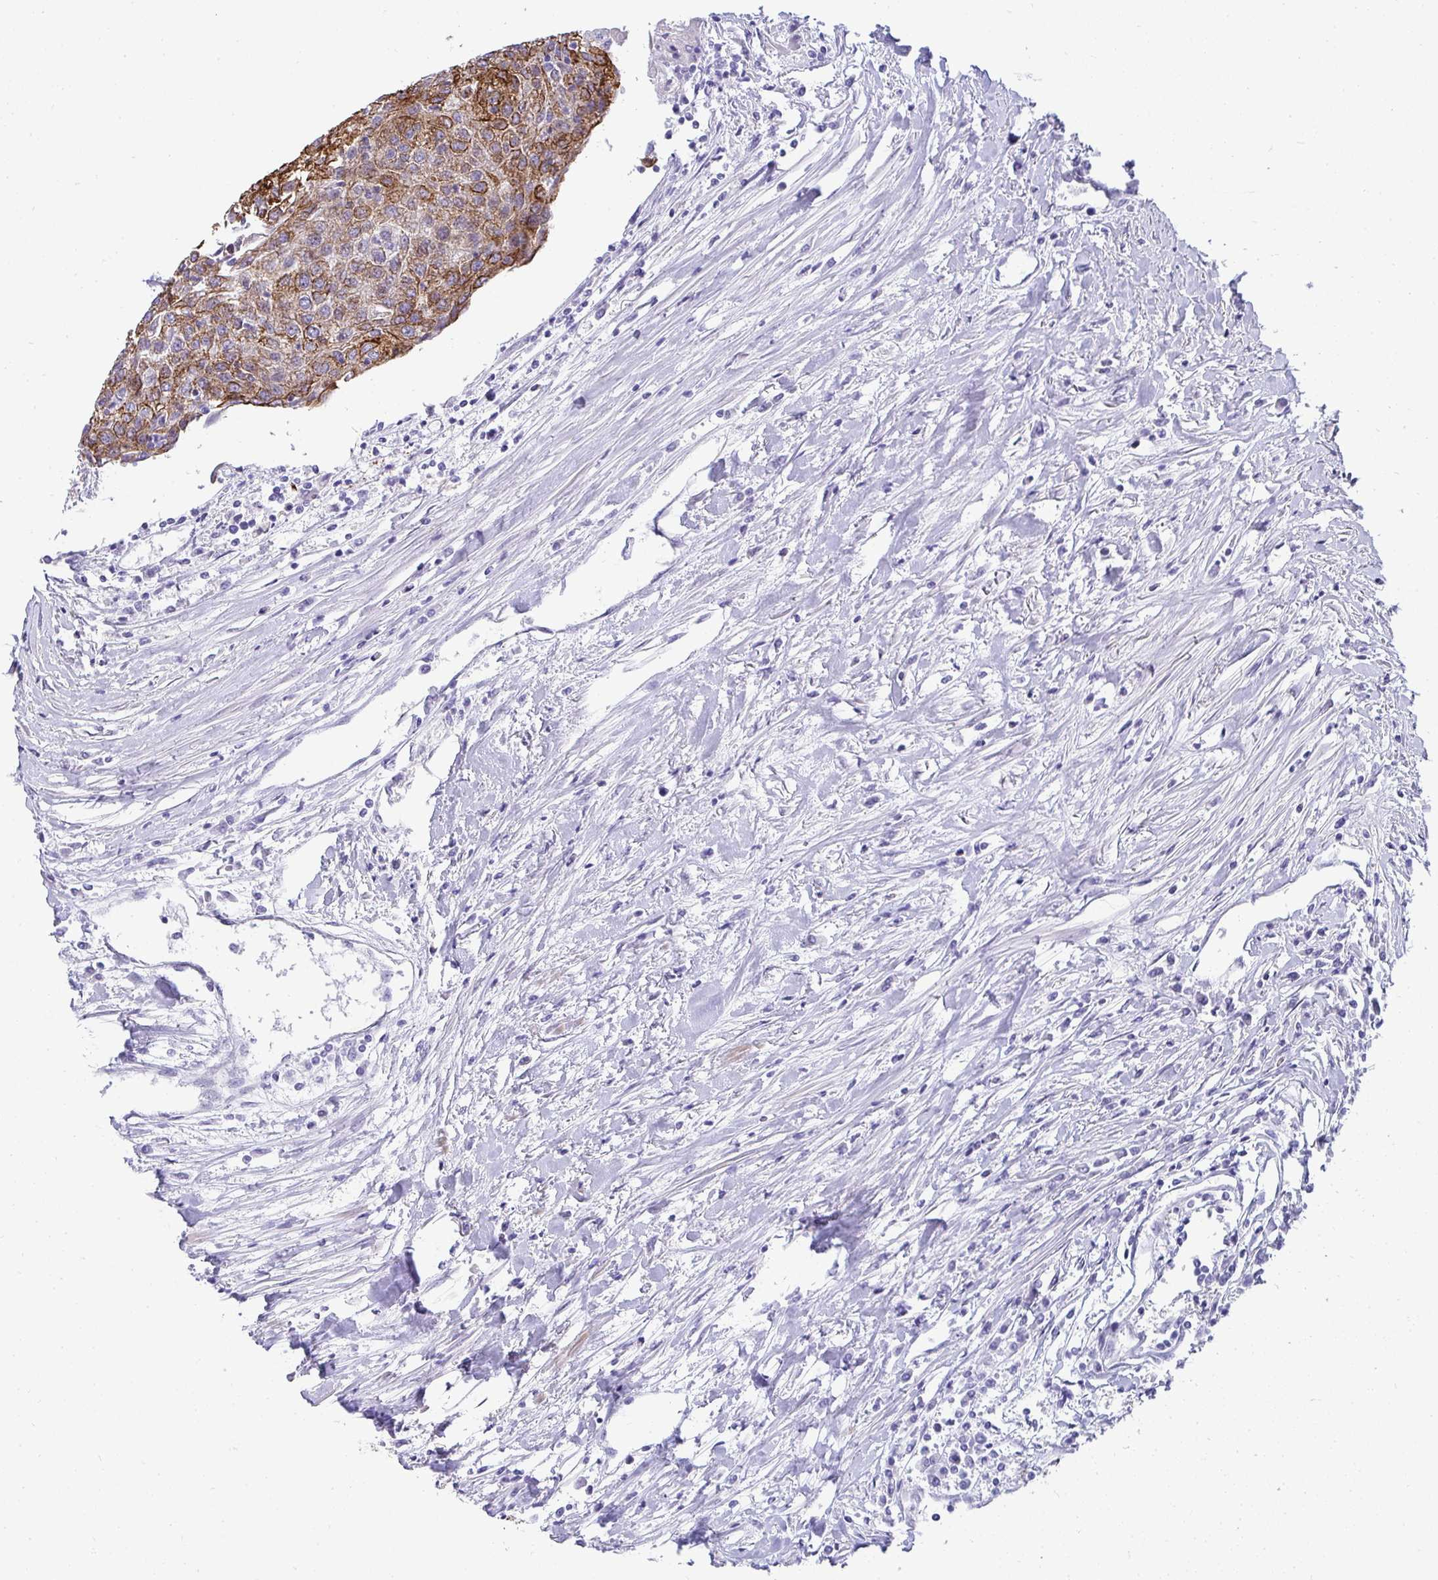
{"staining": {"intensity": "strong", "quantity": ">75%", "location": "cytoplasmic/membranous"}, "tissue": "urothelial cancer", "cell_type": "Tumor cells", "image_type": "cancer", "snomed": [{"axis": "morphology", "description": "Urothelial carcinoma, High grade"}, {"axis": "topography", "description": "Urinary bladder"}], "caption": "Protein staining of urothelial cancer tissue shows strong cytoplasmic/membranous staining in approximately >75% of tumor cells.", "gene": "AK5", "patient": {"sex": "female", "age": 85}}